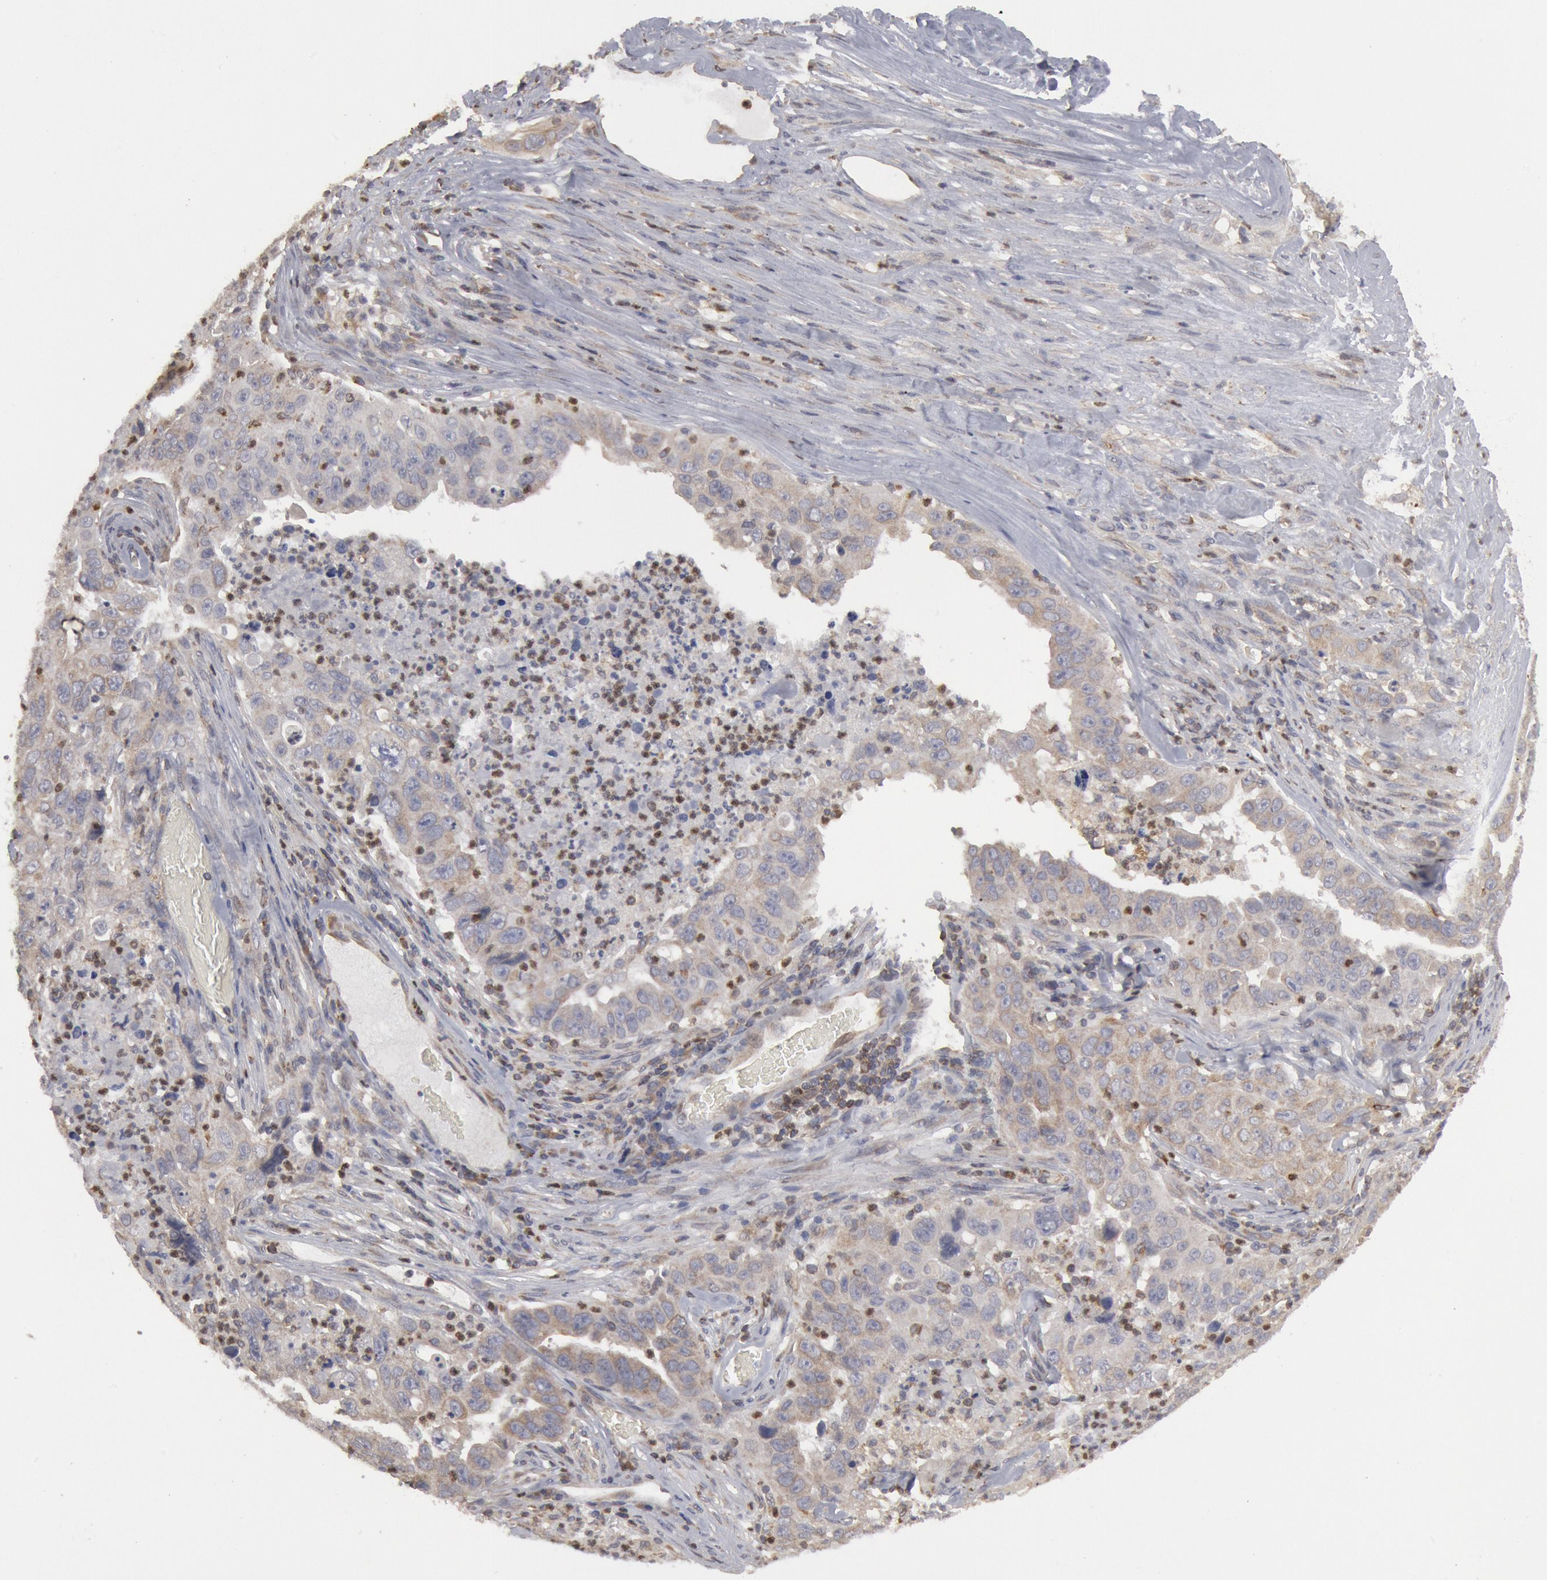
{"staining": {"intensity": "negative", "quantity": "none", "location": "none"}, "tissue": "lung cancer", "cell_type": "Tumor cells", "image_type": "cancer", "snomed": [{"axis": "morphology", "description": "Squamous cell carcinoma, NOS"}, {"axis": "topography", "description": "Lung"}], "caption": "Immunohistochemistry (IHC) histopathology image of human lung cancer stained for a protein (brown), which displays no expression in tumor cells.", "gene": "OSBPL8", "patient": {"sex": "male", "age": 64}}